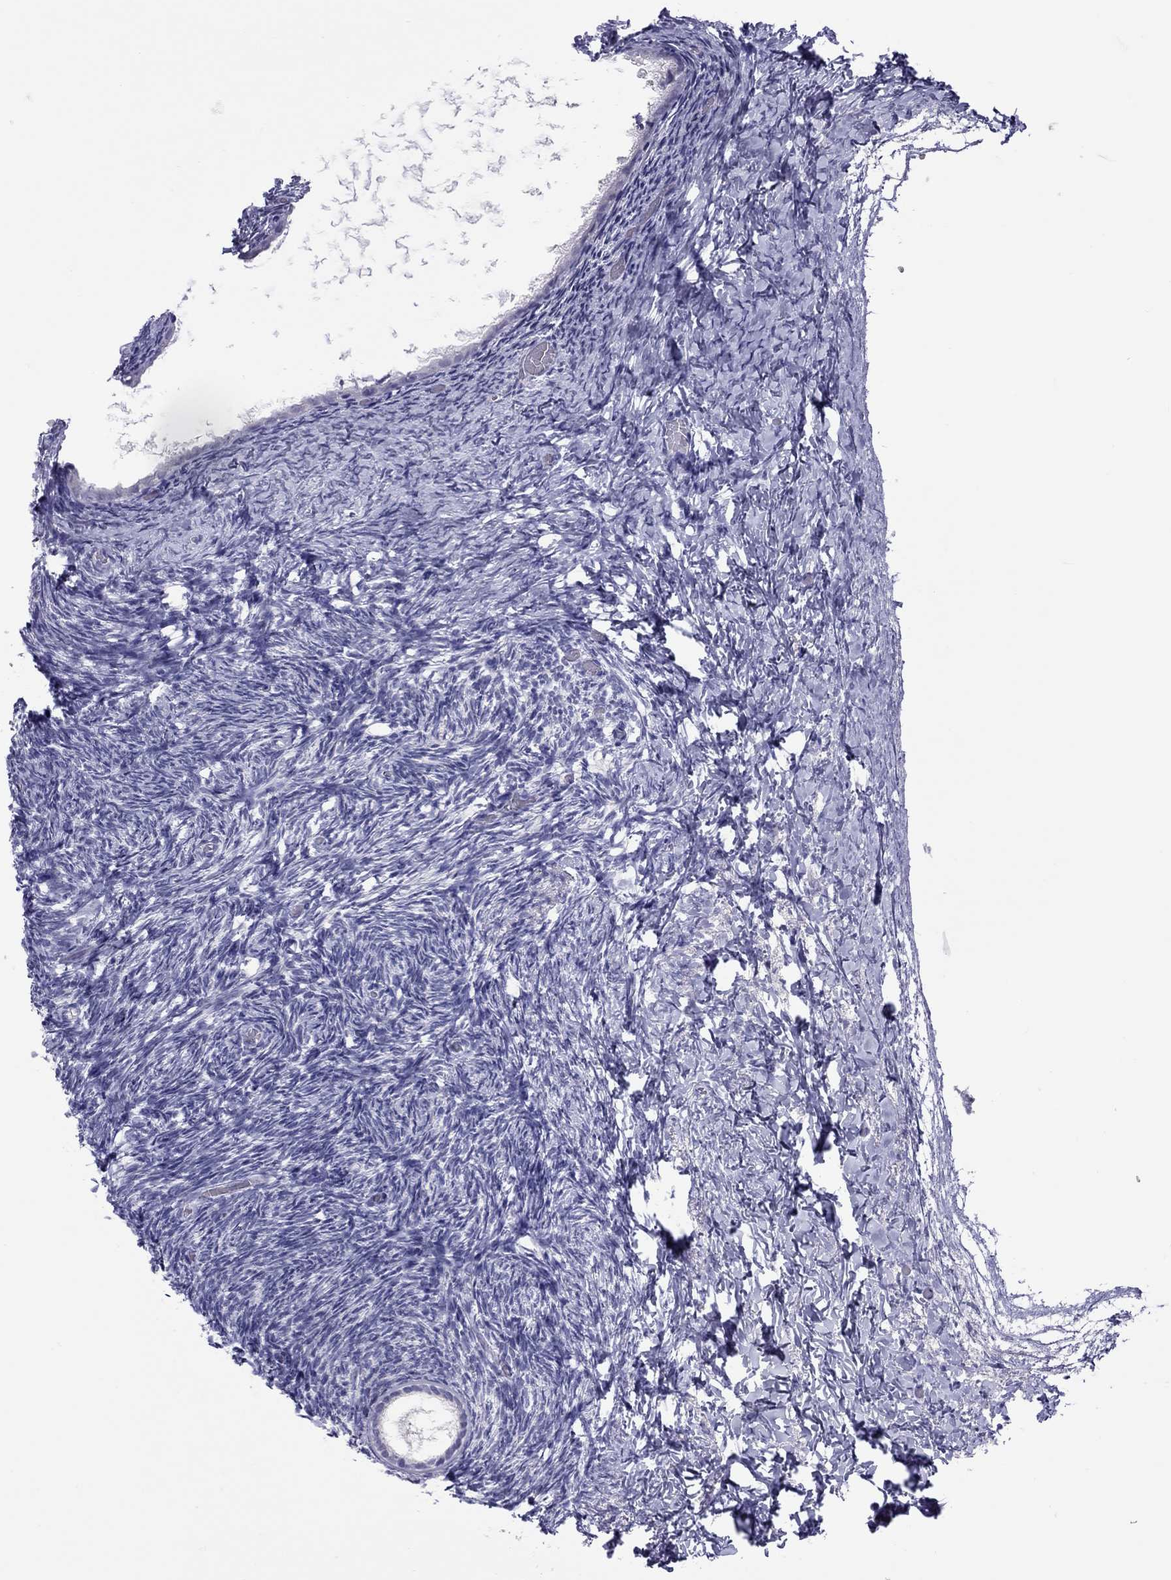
{"staining": {"intensity": "negative", "quantity": "none", "location": "none"}, "tissue": "ovary", "cell_type": "Follicle cells", "image_type": "normal", "snomed": [{"axis": "morphology", "description": "Normal tissue, NOS"}, {"axis": "topography", "description": "Ovary"}], "caption": "Histopathology image shows no significant protein staining in follicle cells of benign ovary.", "gene": "CHRNB3", "patient": {"sex": "female", "age": 39}}